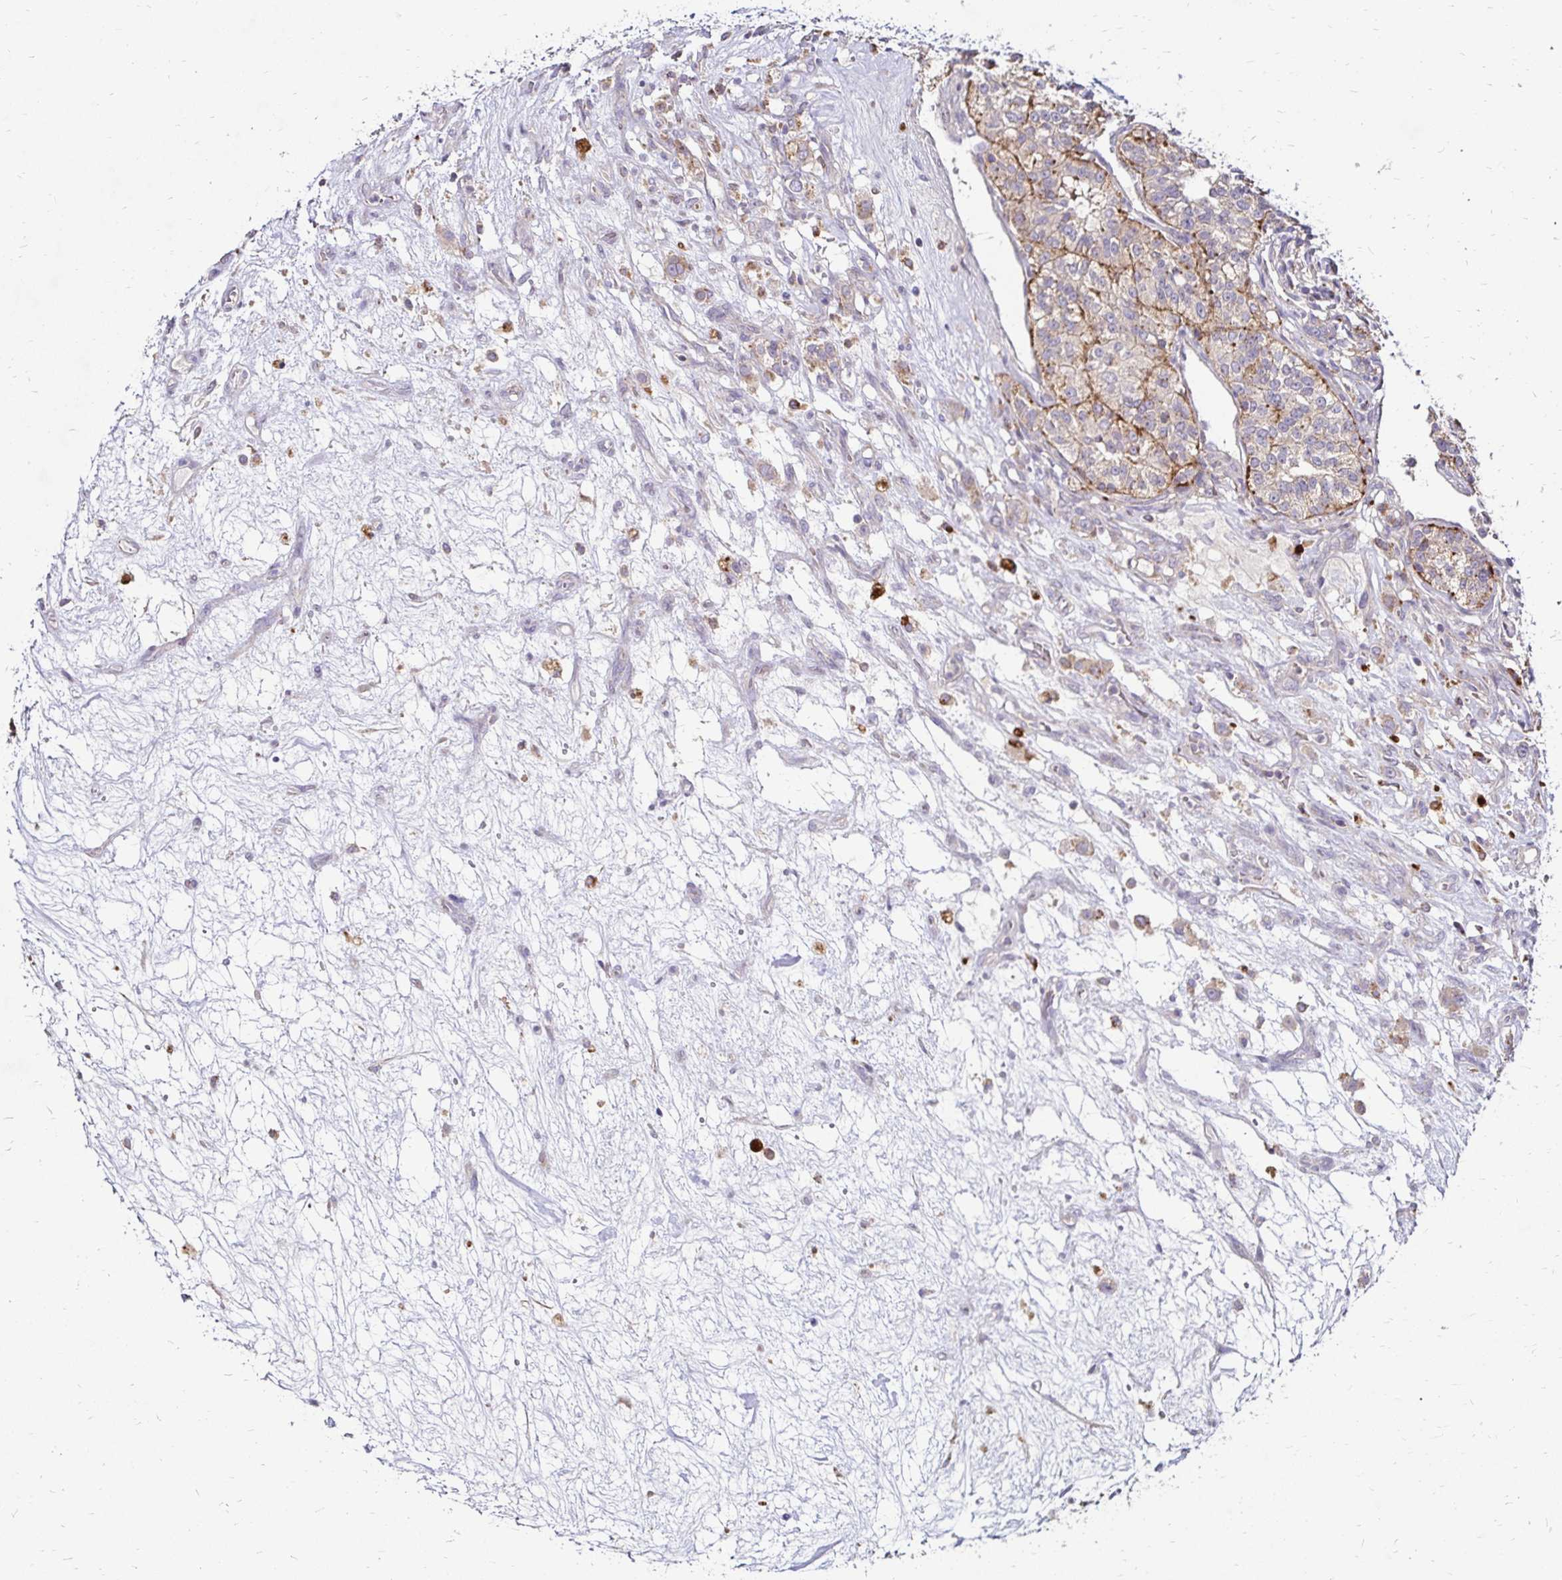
{"staining": {"intensity": "weak", "quantity": "25%-75%", "location": "cytoplasmic/membranous"}, "tissue": "renal cancer", "cell_type": "Tumor cells", "image_type": "cancer", "snomed": [{"axis": "morphology", "description": "Adenocarcinoma, NOS"}, {"axis": "topography", "description": "Kidney"}], "caption": "Immunohistochemistry of renal adenocarcinoma shows low levels of weak cytoplasmic/membranous expression in about 25%-75% of tumor cells.", "gene": "IDUA", "patient": {"sex": "female", "age": 63}}